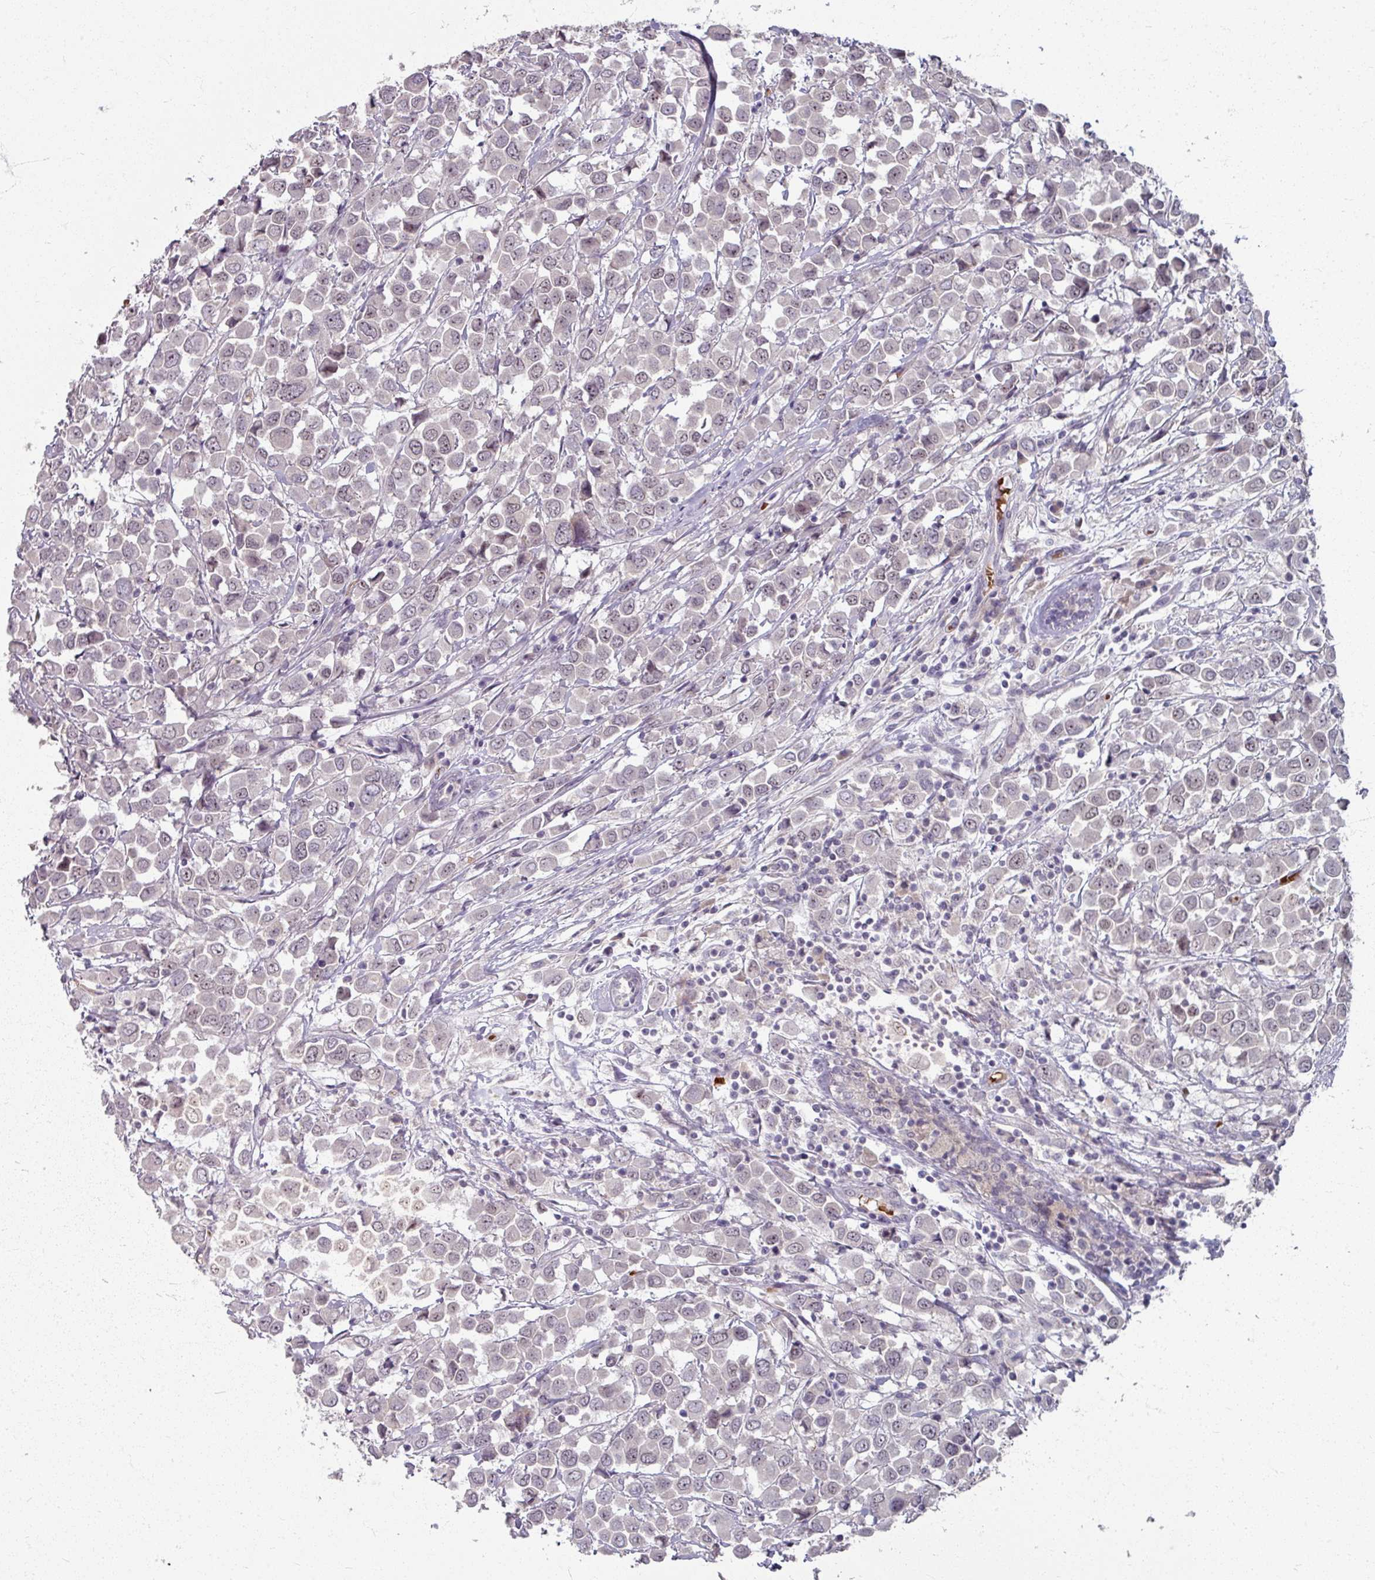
{"staining": {"intensity": "negative", "quantity": "none", "location": "none"}, "tissue": "breast cancer", "cell_type": "Tumor cells", "image_type": "cancer", "snomed": [{"axis": "morphology", "description": "Duct carcinoma"}, {"axis": "topography", "description": "Breast"}], "caption": "Immunohistochemical staining of human breast cancer reveals no significant expression in tumor cells. Brightfield microscopy of immunohistochemistry (IHC) stained with DAB (3,3'-diaminobenzidine) (brown) and hematoxylin (blue), captured at high magnification.", "gene": "KMT5C", "patient": {"sex": "female", "age": 61}}